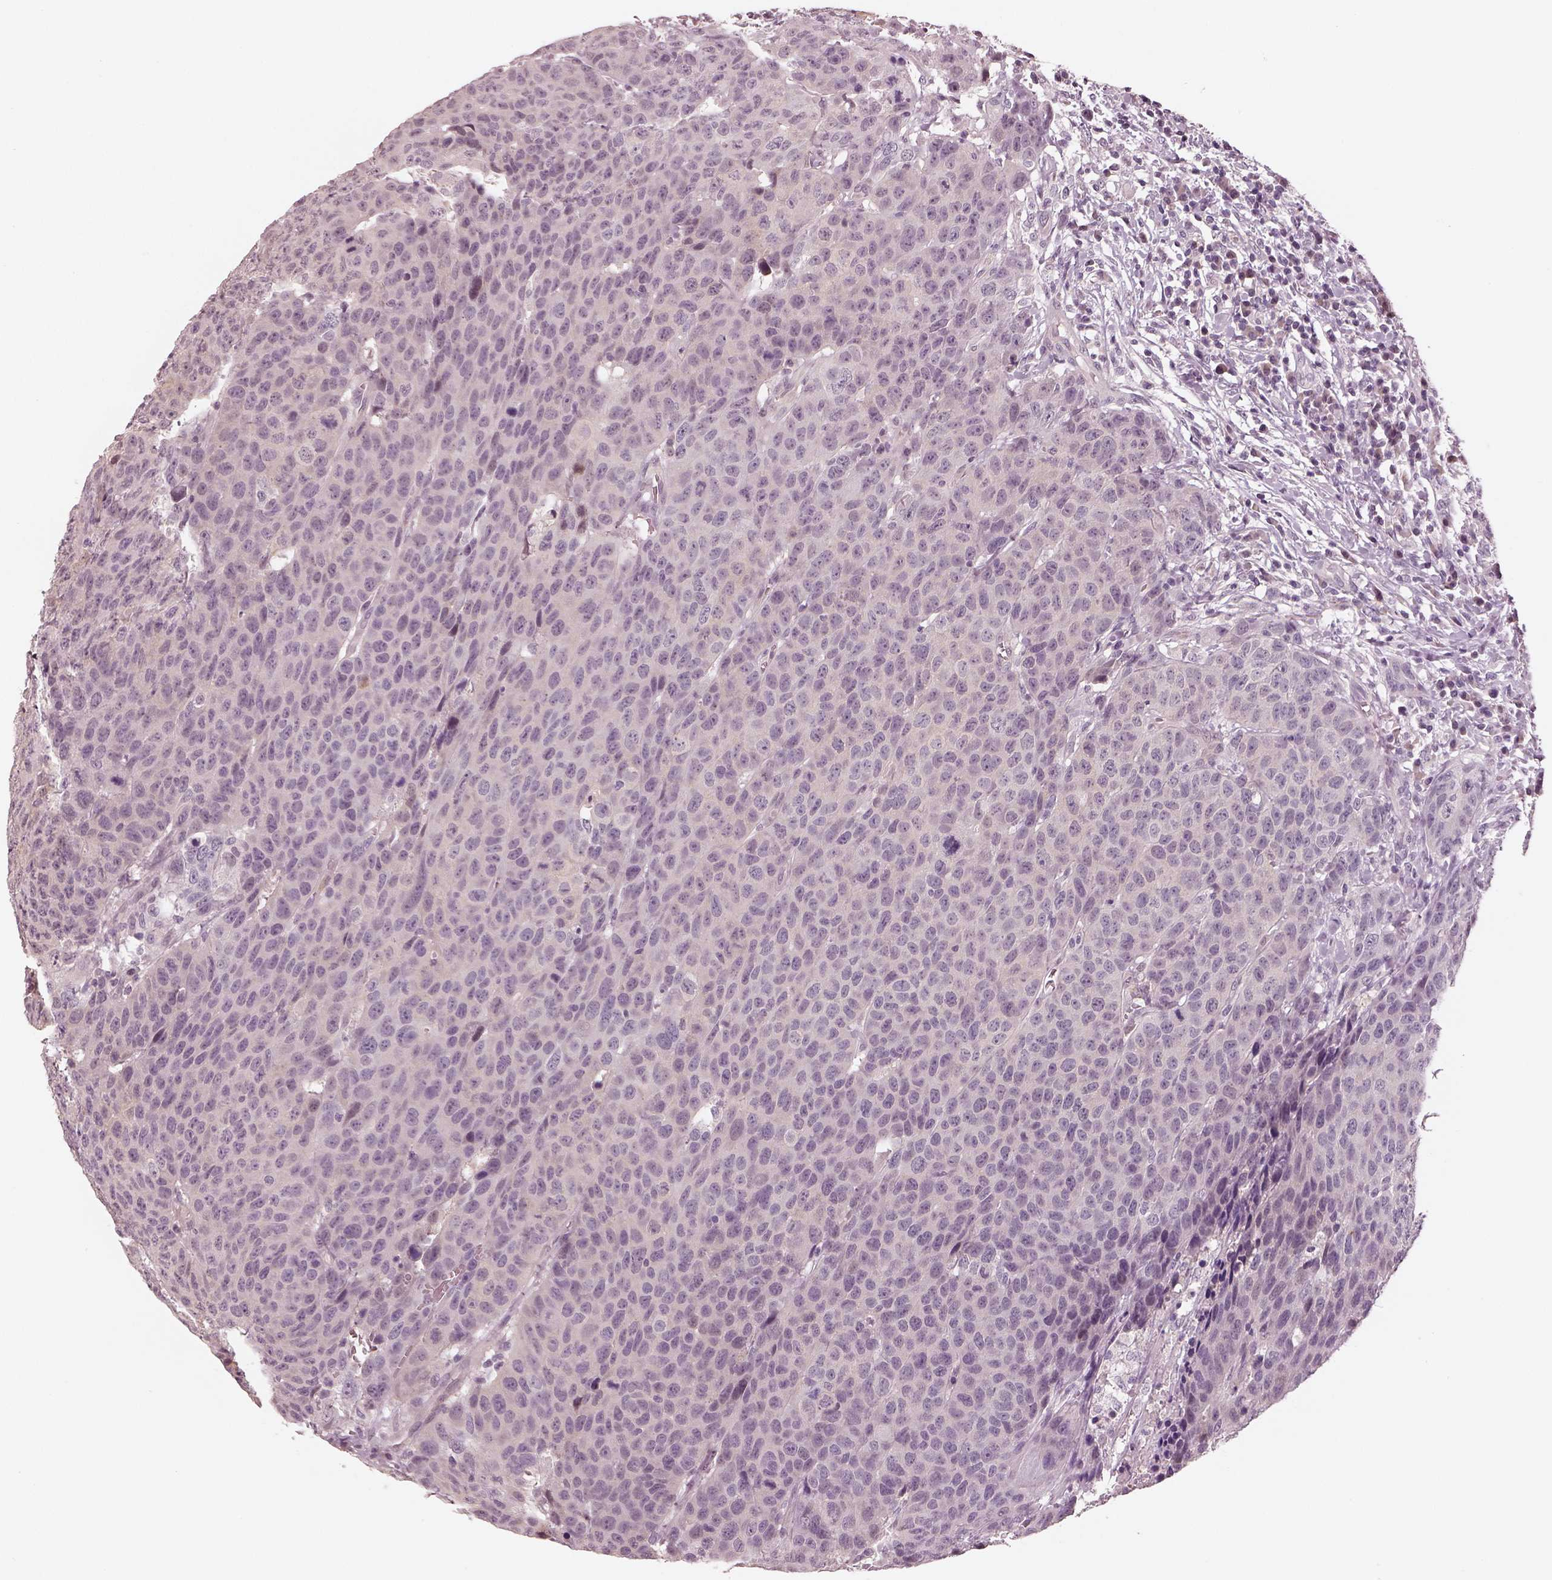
{"staining": {"intensity": "negative", "quantity": "none", "location": "none"}, "tissue": "head and neck cancer", "cell_type": "Tumor cells", "image_type": "cancer", "snomed": [{"axis": "morphology", "description": "Squamous cell carcinoma, NOS"}, {"axis": "topography", "description": "Head-Neck"}], "caption": "Tumor cells show no significant staining in head and neck cancer. (DAB (3,3'-diaminobenzidine) immunohistochemistry with hematoxylin counter stain).", "gene": "EGR4", "patient": {"sex": "male", "age": 66}}